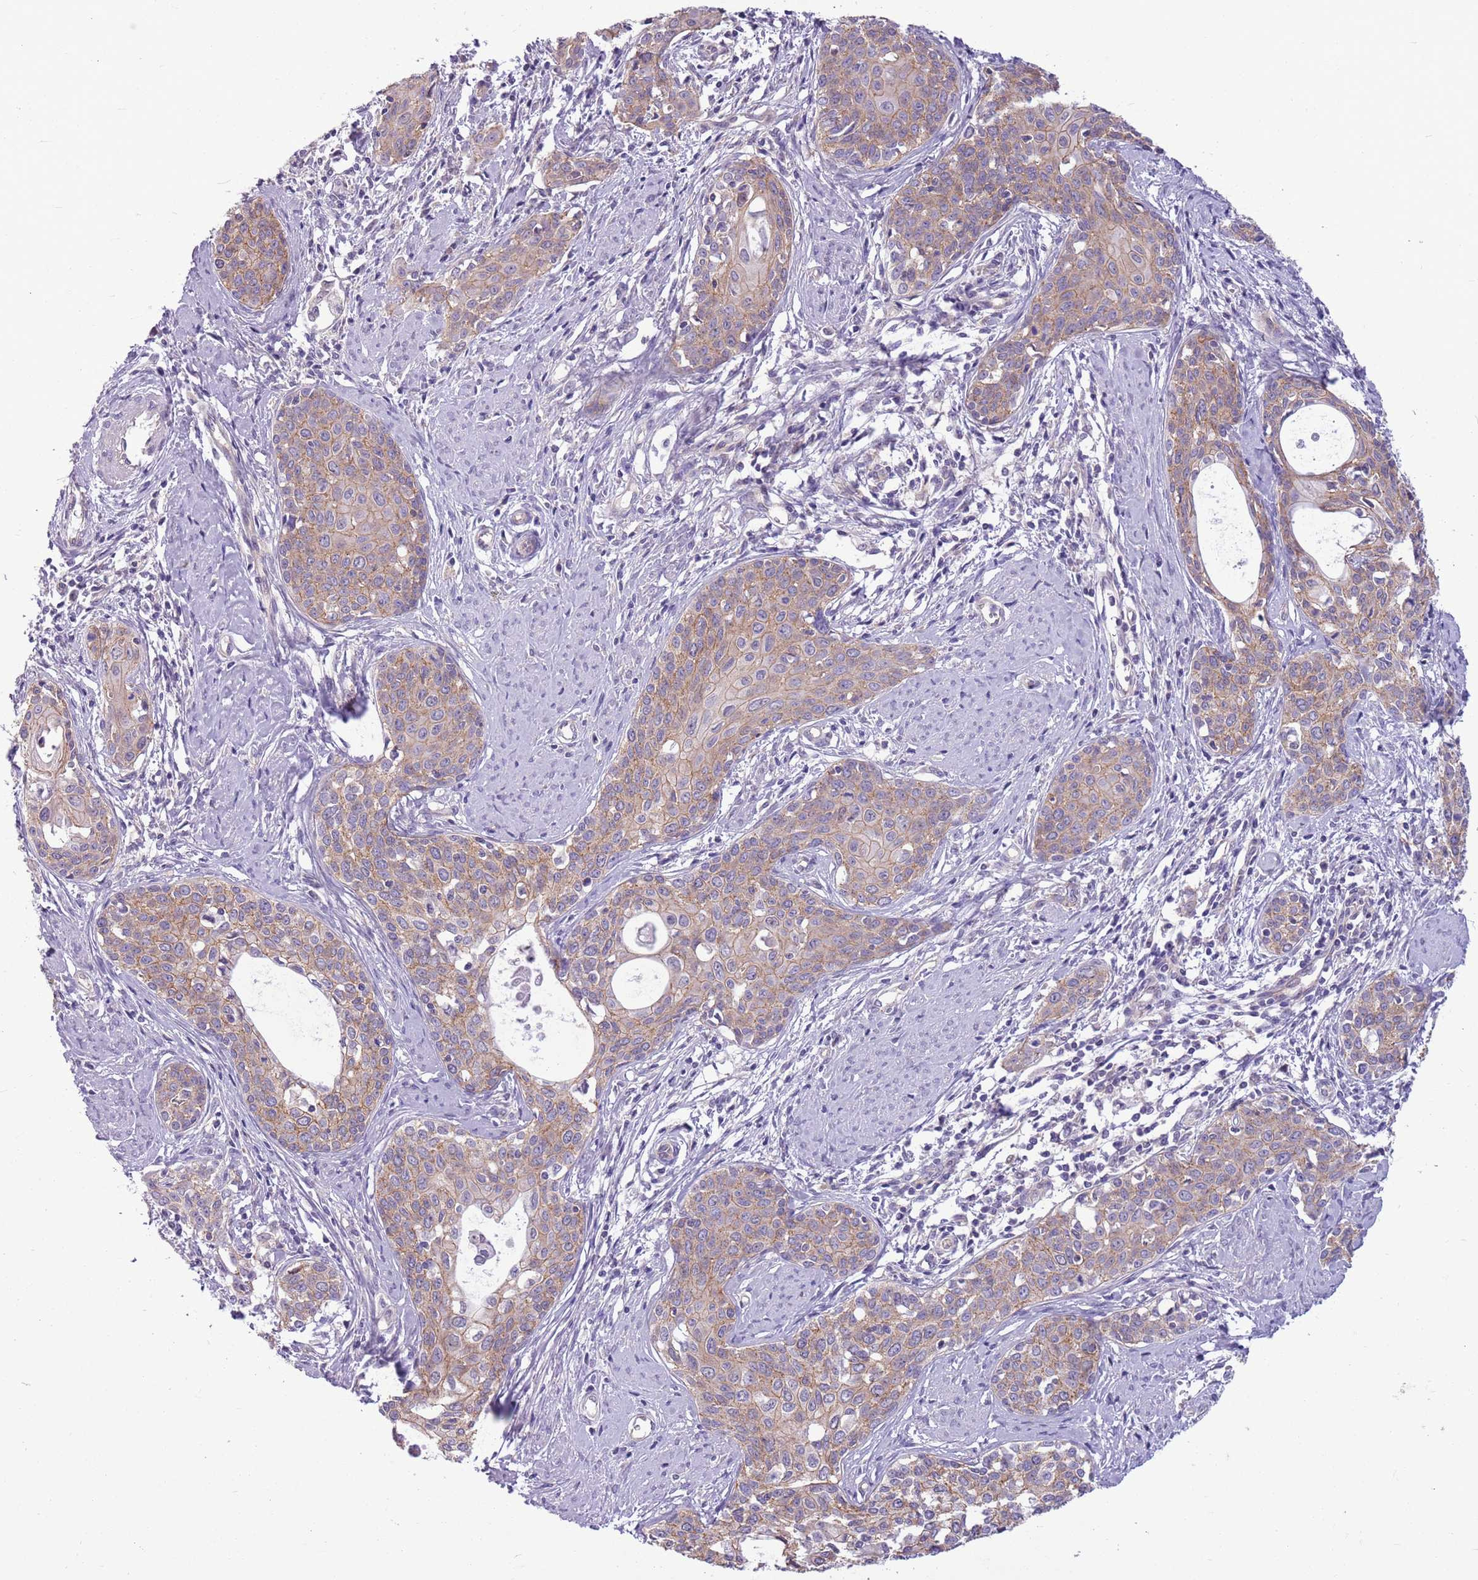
{"staining": {"intensity": "moderate", "quantity": "25%-75%", "location": "cytoplasmic/membranous"}, "tissue": "cervical cancer", "cell_type": "Tumor cells", "image_type": "cancer", "snomed": [{"axis": "morphology", "description": "Squamous cell carcinoma, NOS"}, {"axis": "topography", "description": "Cervix"}], "caption": "Cervical cancer (squamous cell carcinoma) stained with a protein marker displays moderate staining in tumor cells.", "gene": "PARP8", "patient": {"sex": "female", "age": 46}}